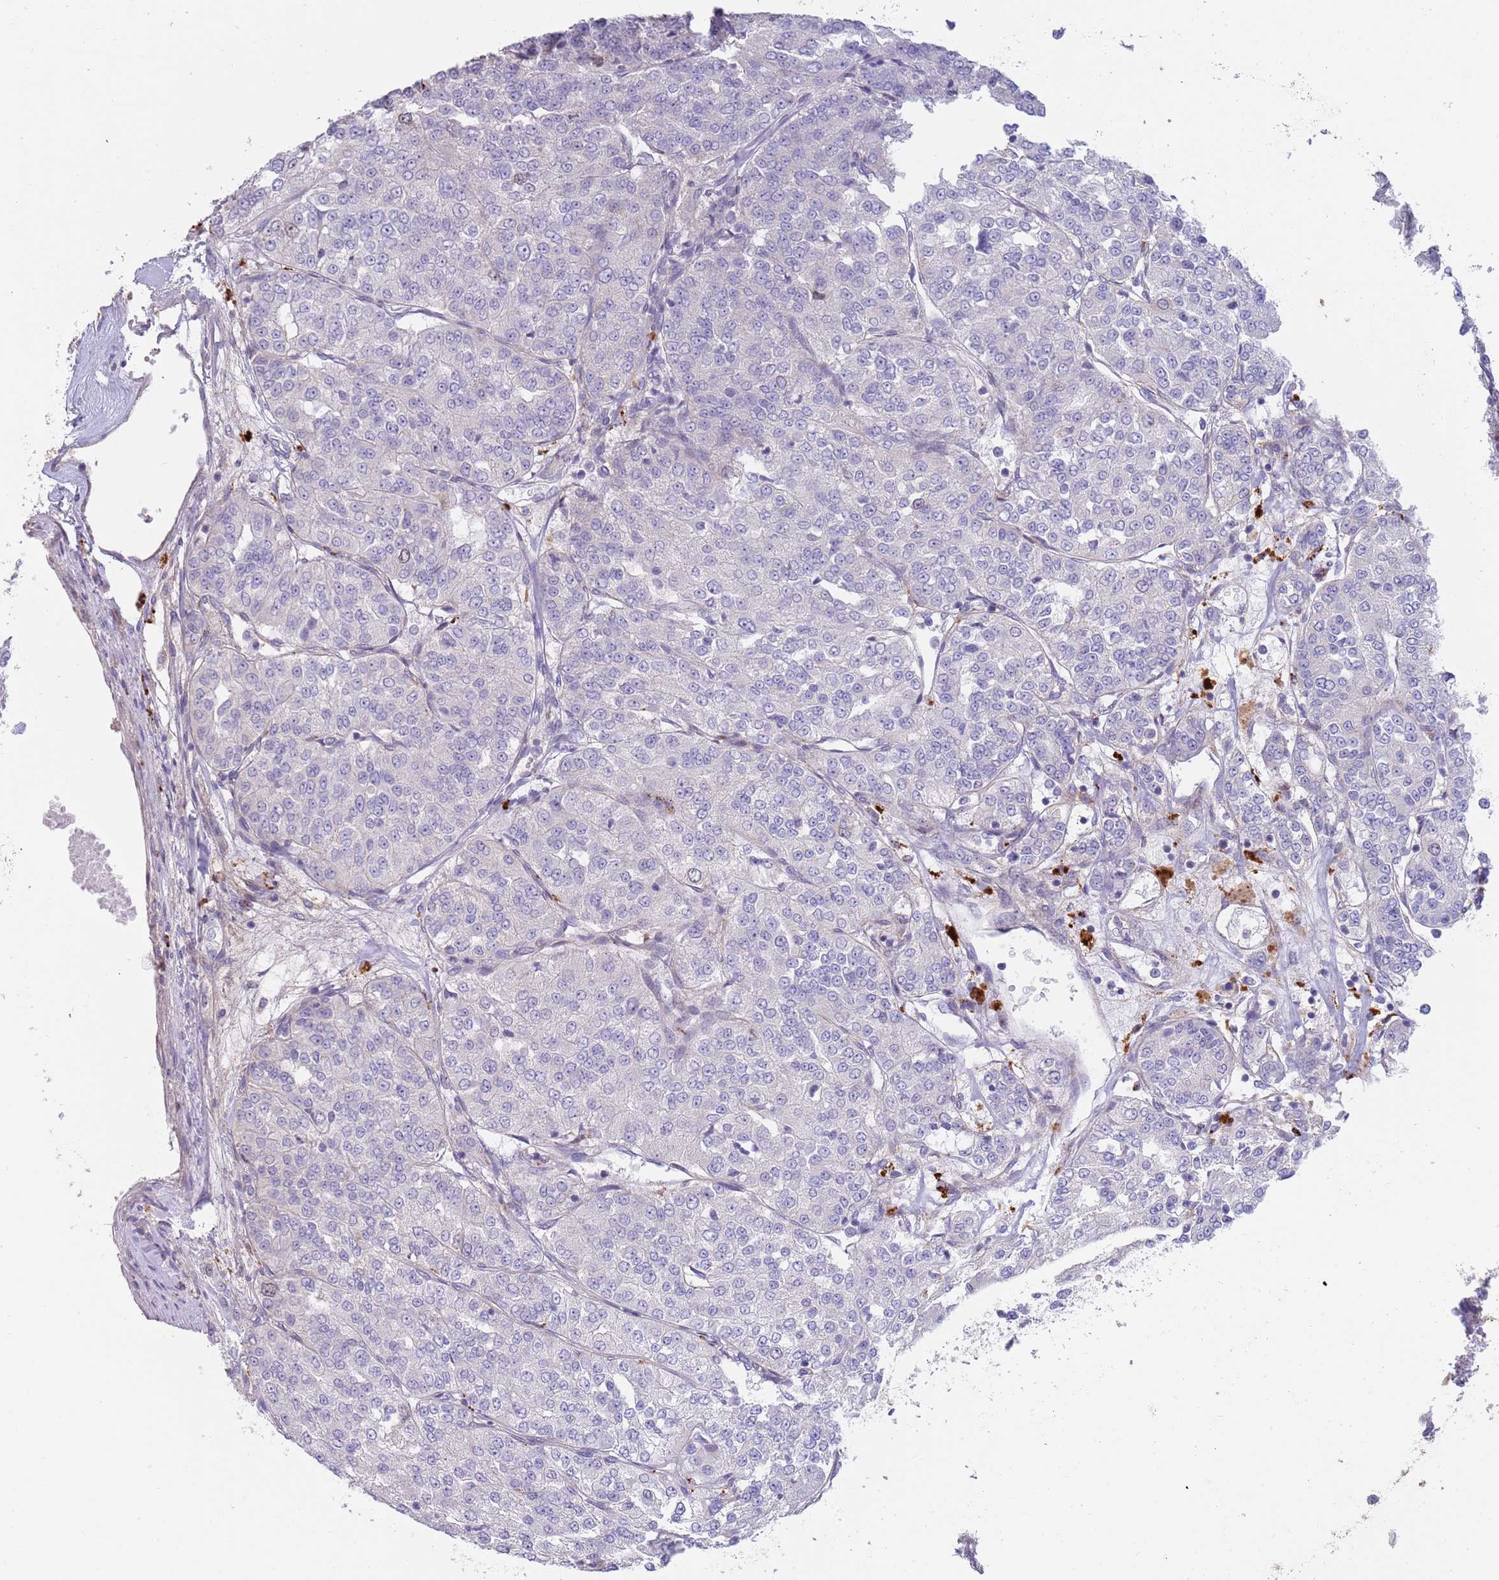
{"staining": {"intensity": "negative", "quantity": "none", "location": "none"}, "tissue": "renal cancer", "cell_type": "Tumor cells", "image_type": "cancer", "snomed": [{"axis": "morphology", "description": "Adenocarcinoma, NOS"}, {"axis": "topography", "description": "Kidney"}], "caption": "Tumor cells show no significant staining in renal cancer (adenocarcinoma).", "gene": "PIMREG", "patient": {"sex": "female", "age": 63}}